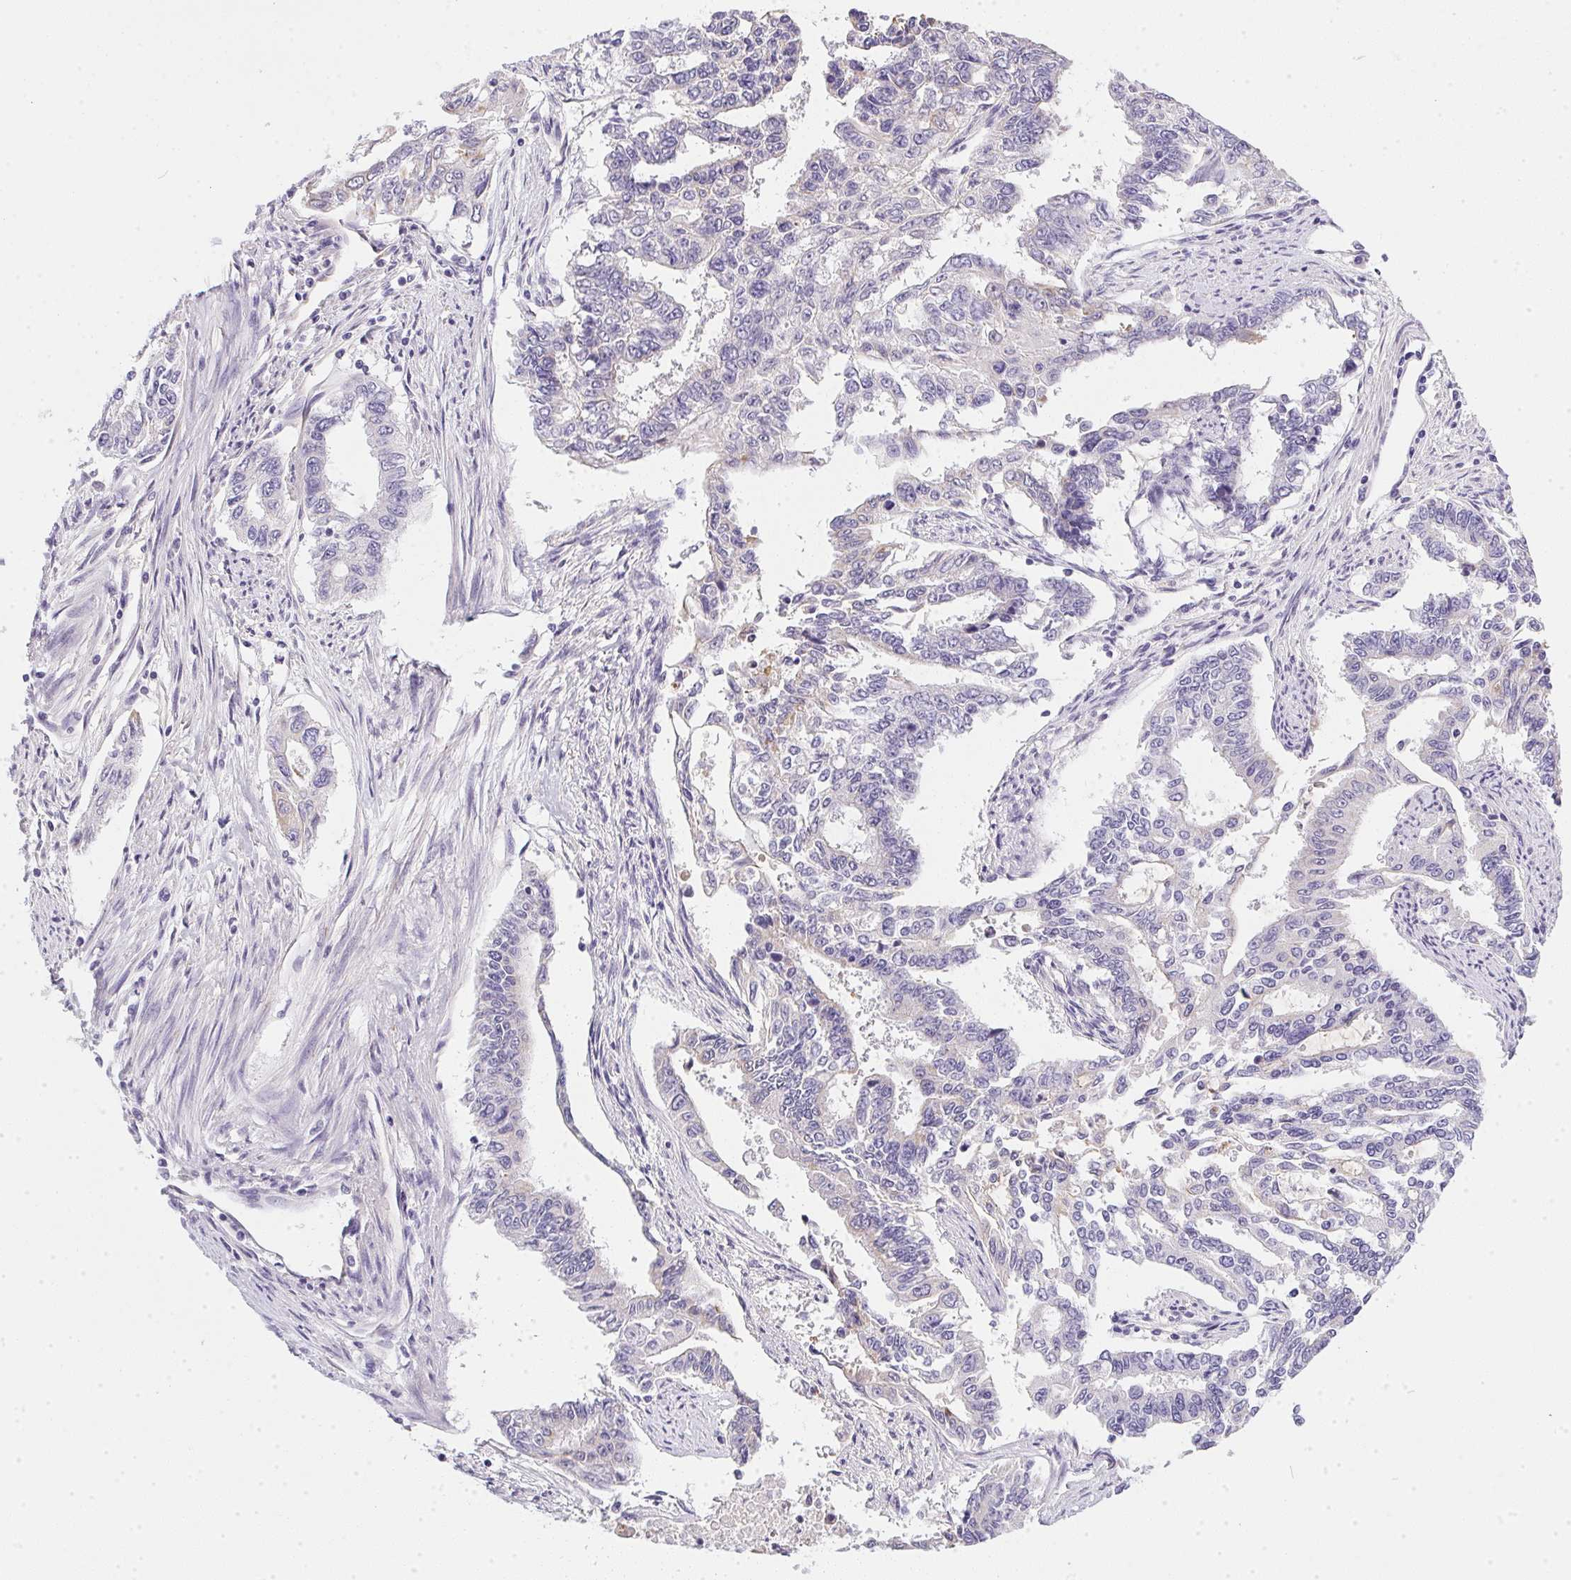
{"staining": {"intensity": "negative", "quantity": "none", "location": "none"}, "tissue": "endometrial cancer", "cell_type": "Tumor cells", "image_type": "cancer", "snomed": [{"axis": "morphology", "description": "Adenocarcinoma, NOS"}, {"axis": "topography", "description": "Uterus"}], "caption": "Immunohistochemistry (IHC) of endometrial cancer shows no expression in tumor cells.", "gene": "SLC17A7", "patient": {"sex": "female", "age": 59}}